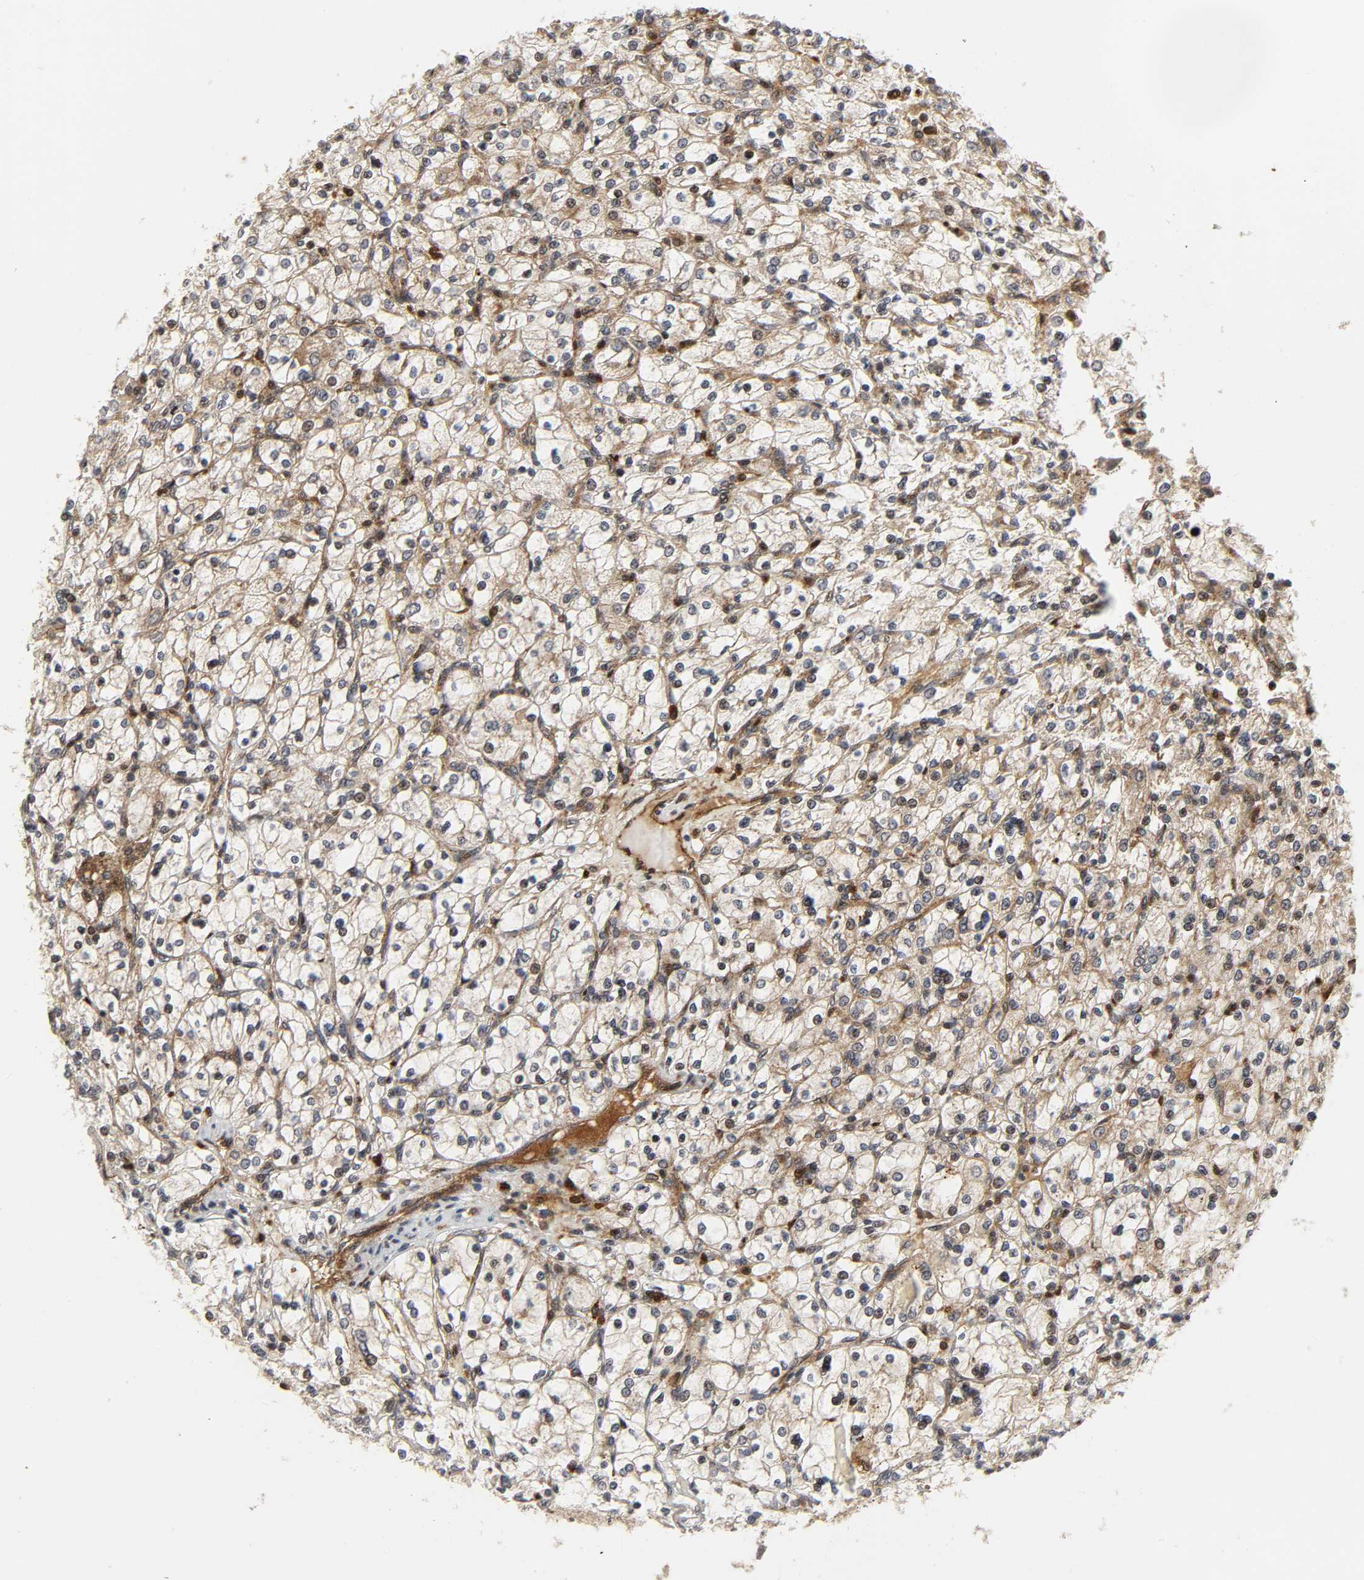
{"staining": {"intensity": "strong", "quantity": ">75%", "location": "cytoplasmic/membranous"}, "tissue": "renal cancer", "cell_type": "Tumor cells", "image_type": "cancer", "snomed": [{"axis": "morphology", "description": "Adenocarcinoma, NOS"}, {"axis": "topography", "description": "Kidney"}], "caption": "Renal adenocarcinoma stained with immunohistochemistry demonstrates strong cytoplasmic/membranous expression in about >75% of tumor cells.", "gene": "CHUK", "patient": {"sex": "female", "age": 83}}